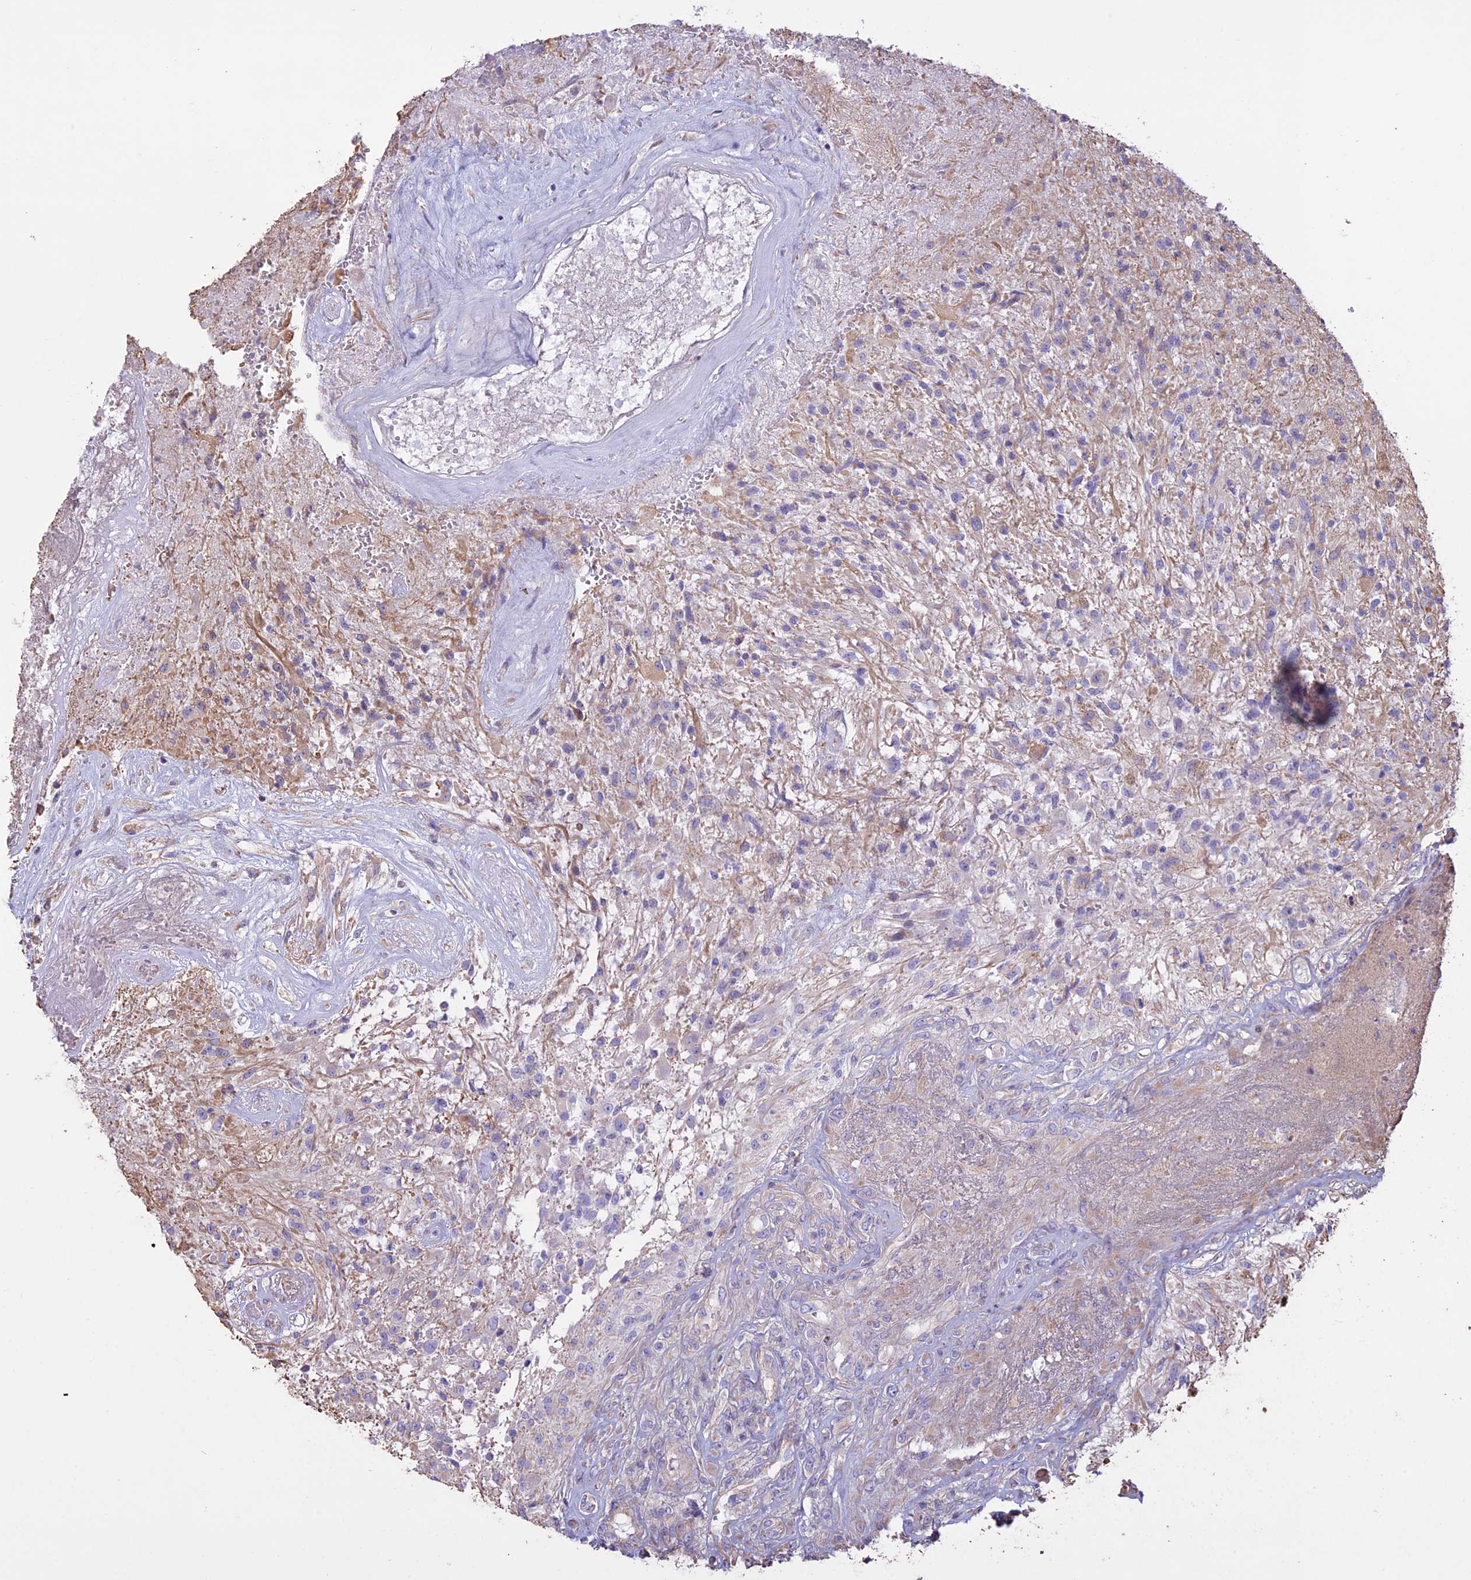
{"staining": {"intensity": "negative", "quantity": "none", "location": "none"}, "tissue": "glioma", "cell_type": "Tumor cells", "image_type": "cancer", "snomed": [{"axis": "morphology", "description": "Glioma, malignant, High grade"}, {"axis": "topography", "description": "Brain"}], "caption": "This is an immunohistochemistry (IHC) photomicrograph of glioma. There is no positivity in tumor cells.", "gene": "CCDC148", "patient": {"sex": "male", "age": 56}}